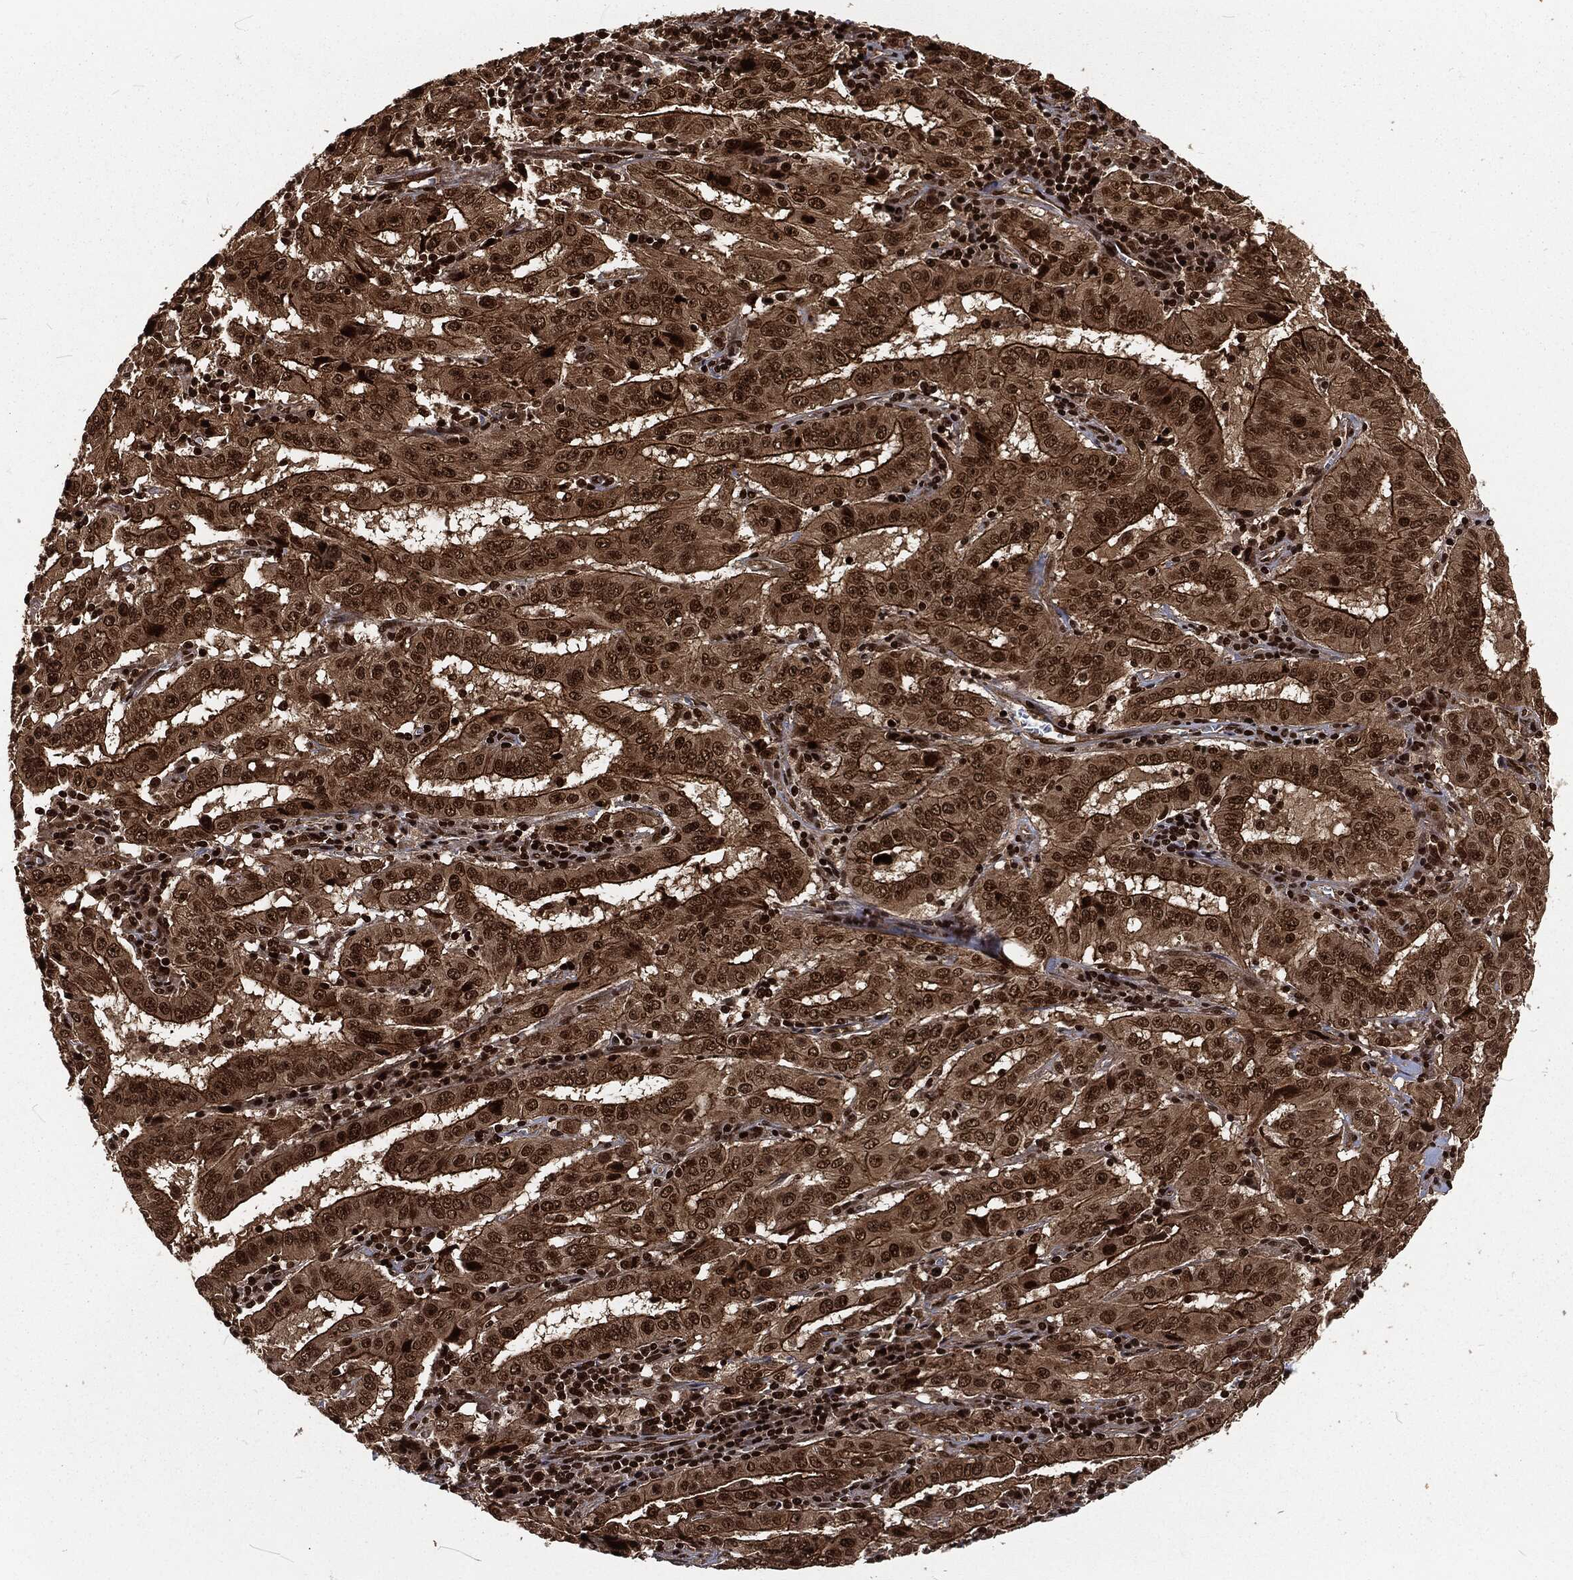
{"staining": {"intensity": "strong", "quantity": "<25%", "location": "nuclear"}, "tissue": "pancreatic cancer", "cell_type": "Tumor cells", "image_type": "cancer", "snomed": [{"axis": "morphology", "description": "Adenocarcinoma, NOS"}, {"axis": "topography", "description": "Pancreas"}], "caption": "Immunohistochemical staining of pancreatic cancer exhibits medium levels of strong nuclear protein positivity in about <25% of tumor cells.", "gene": "NGRN", "patient": {"sex": "male", "age": 63}}